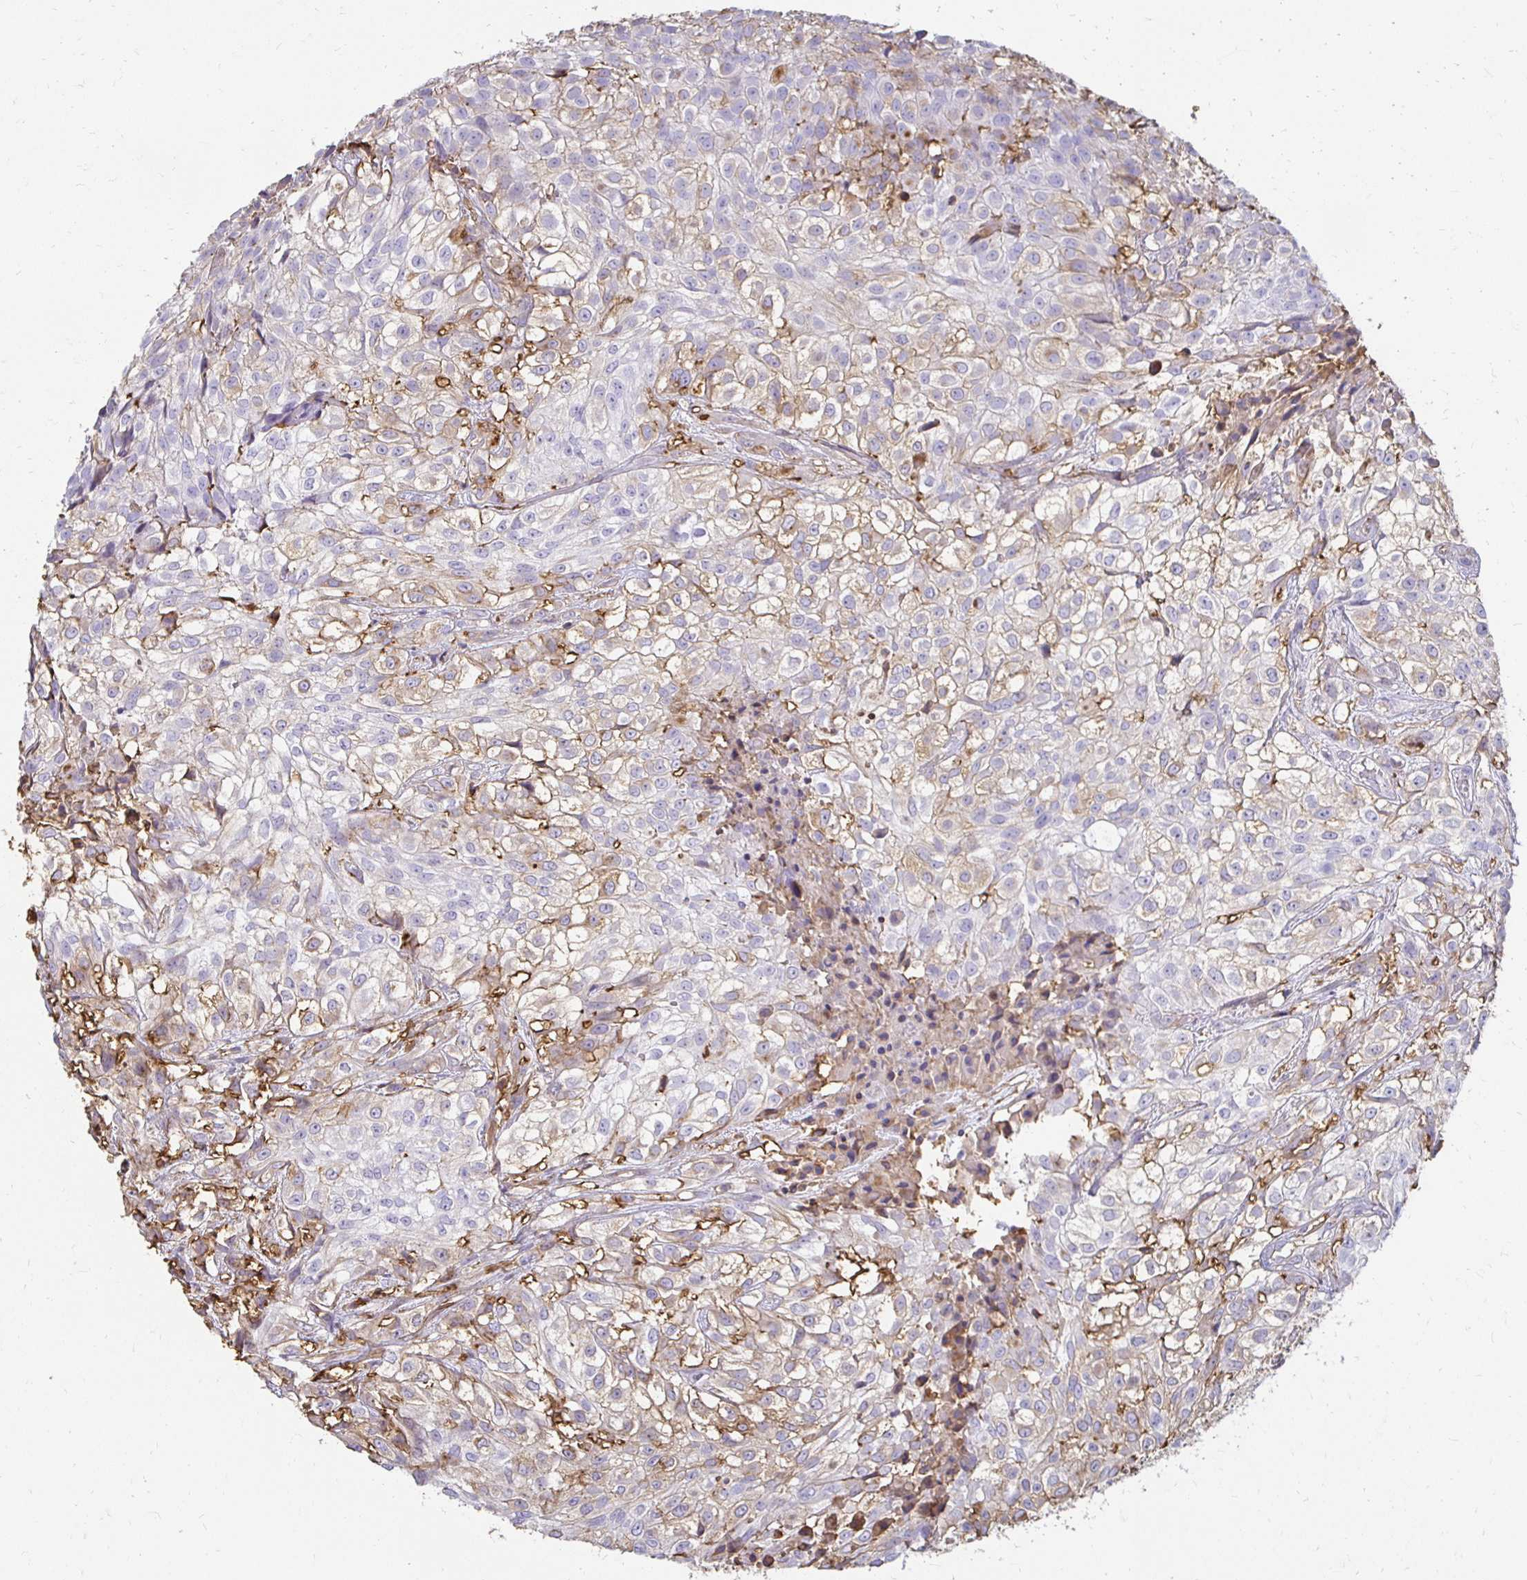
{"staining": {"intensity": "negative", "quantity": "none", "location": "none"}, "tissue": "urothelial cancer", "cell_type": "Tumor cells", "image_type": "cancer", "snomed": [{"axis": "morphology", "description": "Urothelial carcinoma, High grade"}, {"axis": "topography", "description": "Urinary bladder"}], "caption": "An IHC photomicrograph of urothelial carcinoma (high-grade) is shown. There is no staining in tumor cells of urothelial carcinoma (high-grade).", "gene": "TAS1R3", "patient": {"sex": "male", "age": 56}}